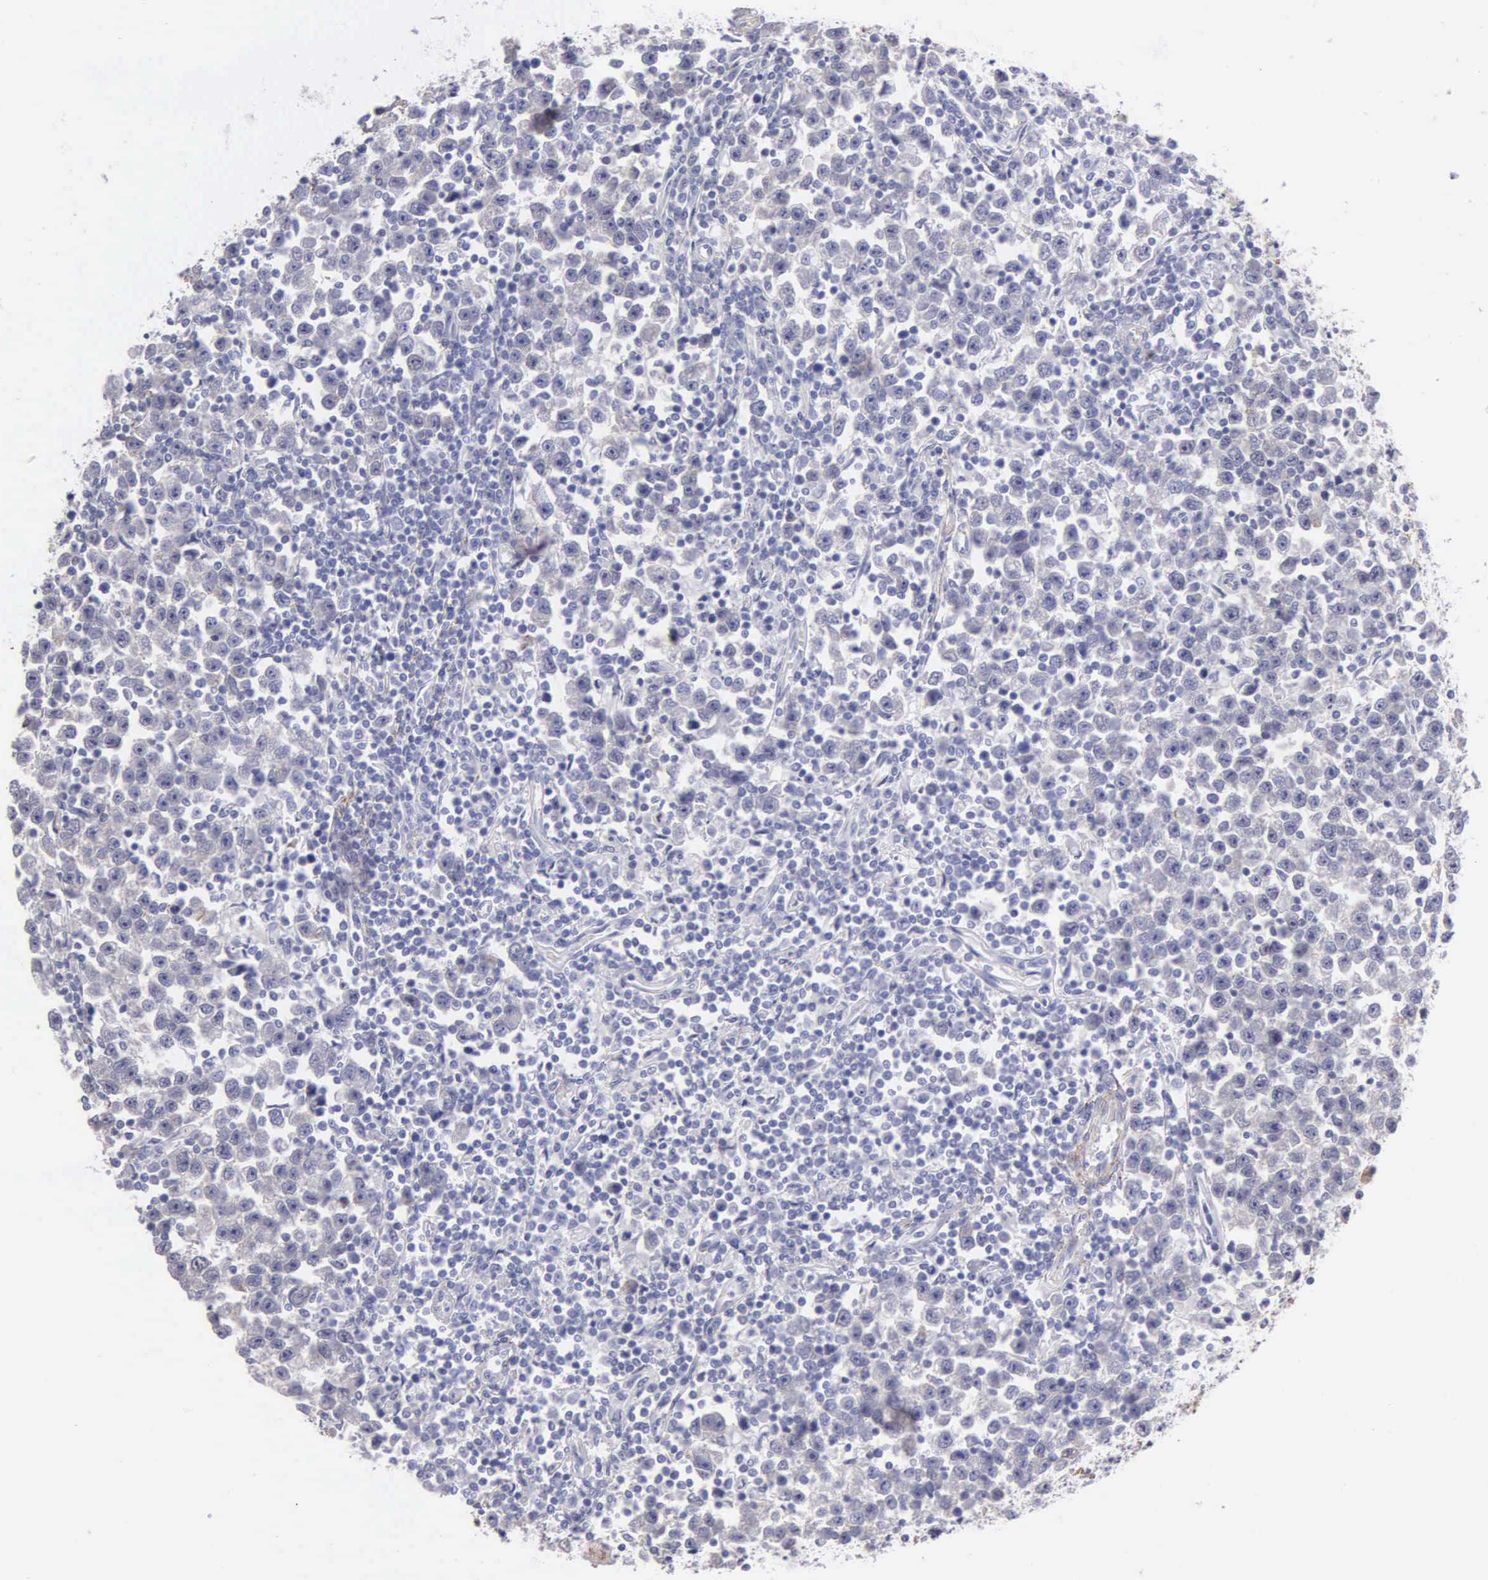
{"staining": {"intensity": "negative", "quantity": "none", "location": "none"}, "tissue": "testis cancer", "cell_type": "Tumor cells", "image_type": "cancer", "snomed": [{"axis": "morphology", "description": "Seminoma, NOS"}, {"axis": "topography", "description": "Testis"}], "caption": "Immunohistochemical staining of testis seminoma shows no significant positivity in tumor cells.", "gene": "FBLN5", "patient": {"sex": "male", "age": 43}}